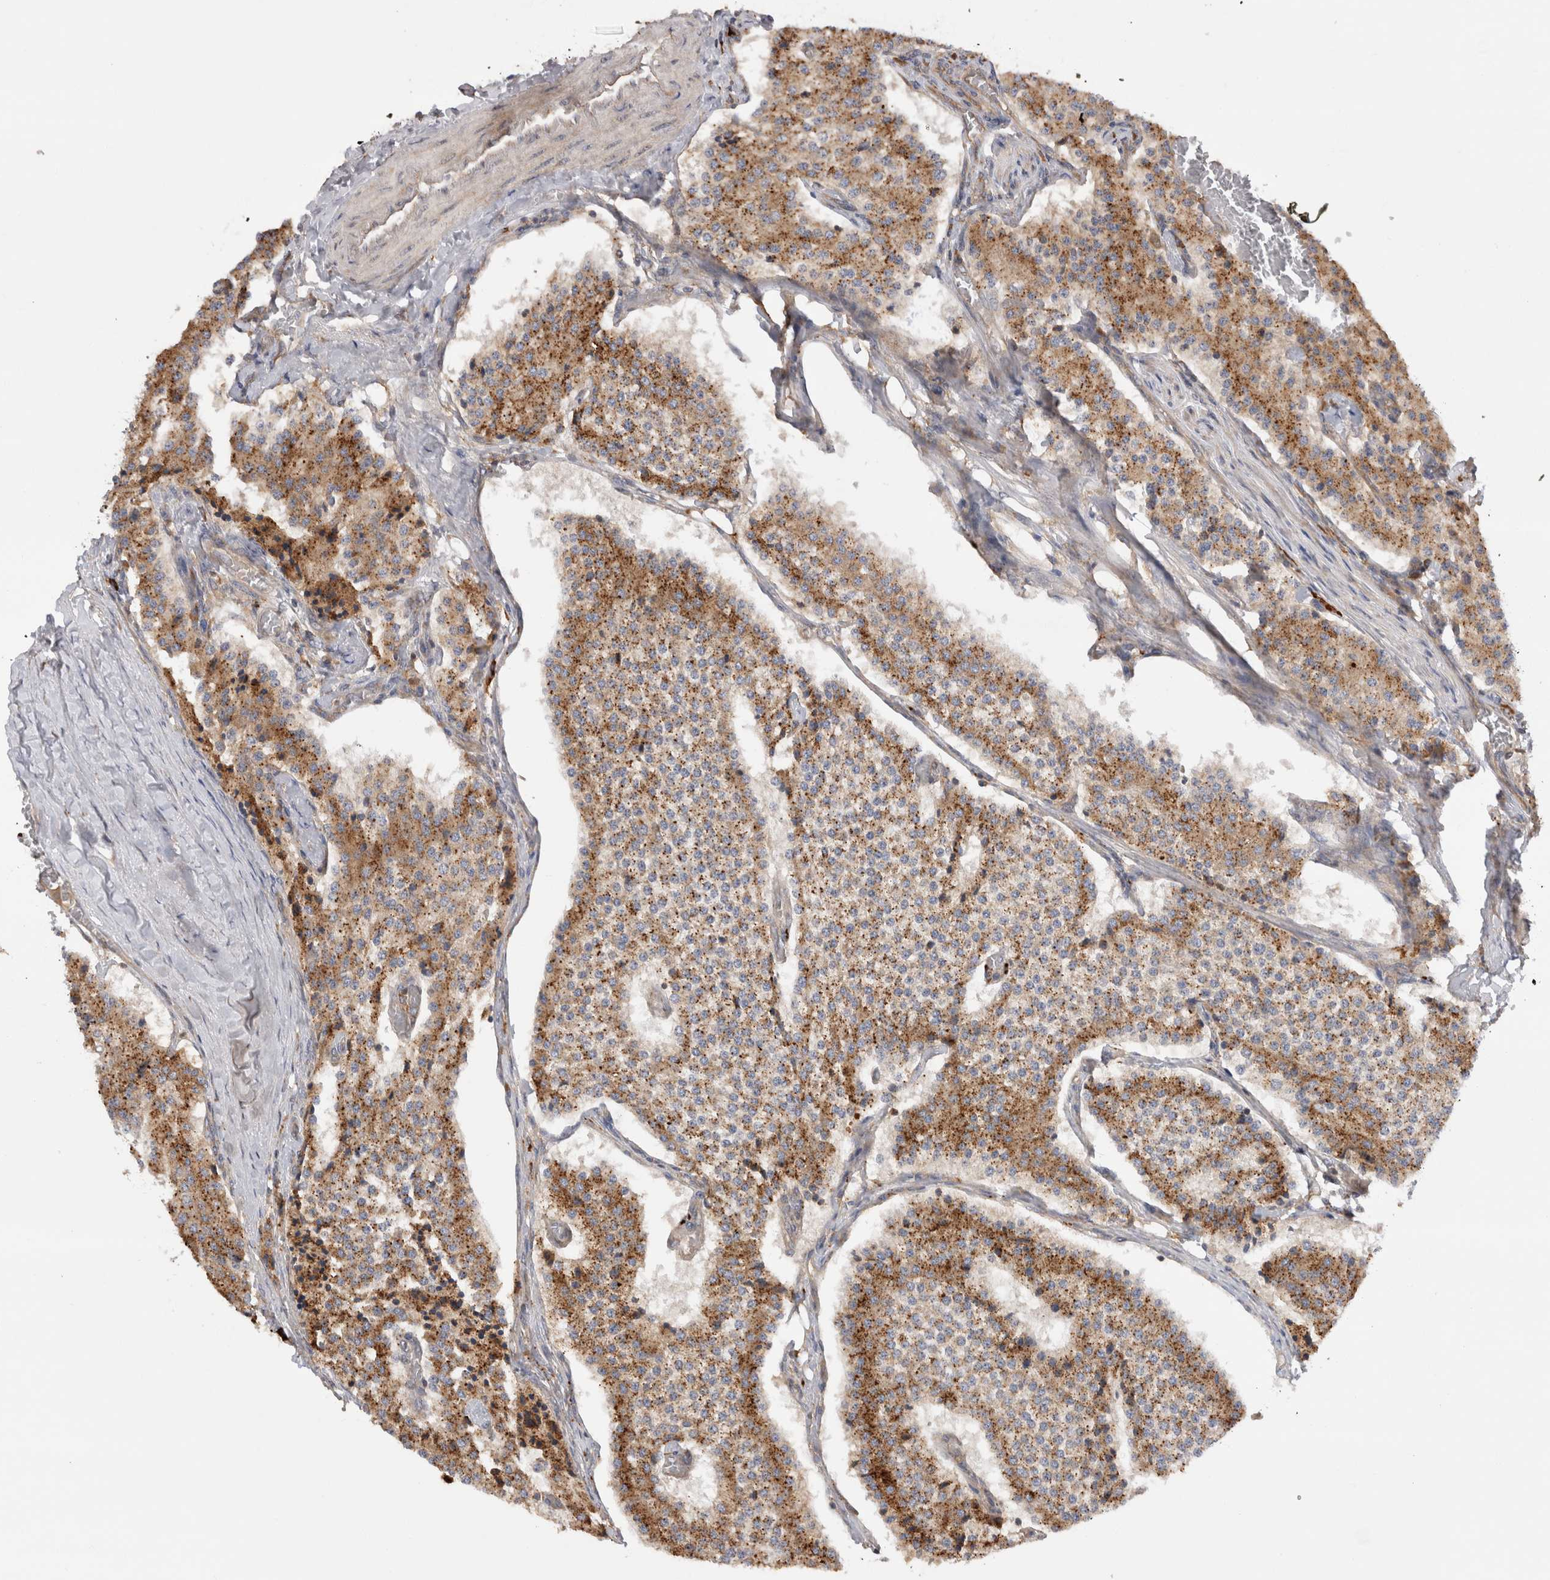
{"staining": {"intensity": "moderate", "quantity": ">75%", "location": "cytoplasmic/membranous"}, "tissue": "carcinoid", "cell_type": "Tumor cells", "image_type": "cancer", "snomed": [{"axis": "morphology", "description": "Carcinoid, malignant, NOS"}, {"axis": "topography", "description": "Colon"}], "caption": "Human malignant carcinoid stained with a protein marker displays moderate staining in tumor cells.", "gene": "PDCD10", "patient": {"sex": "female", "age": 52}}